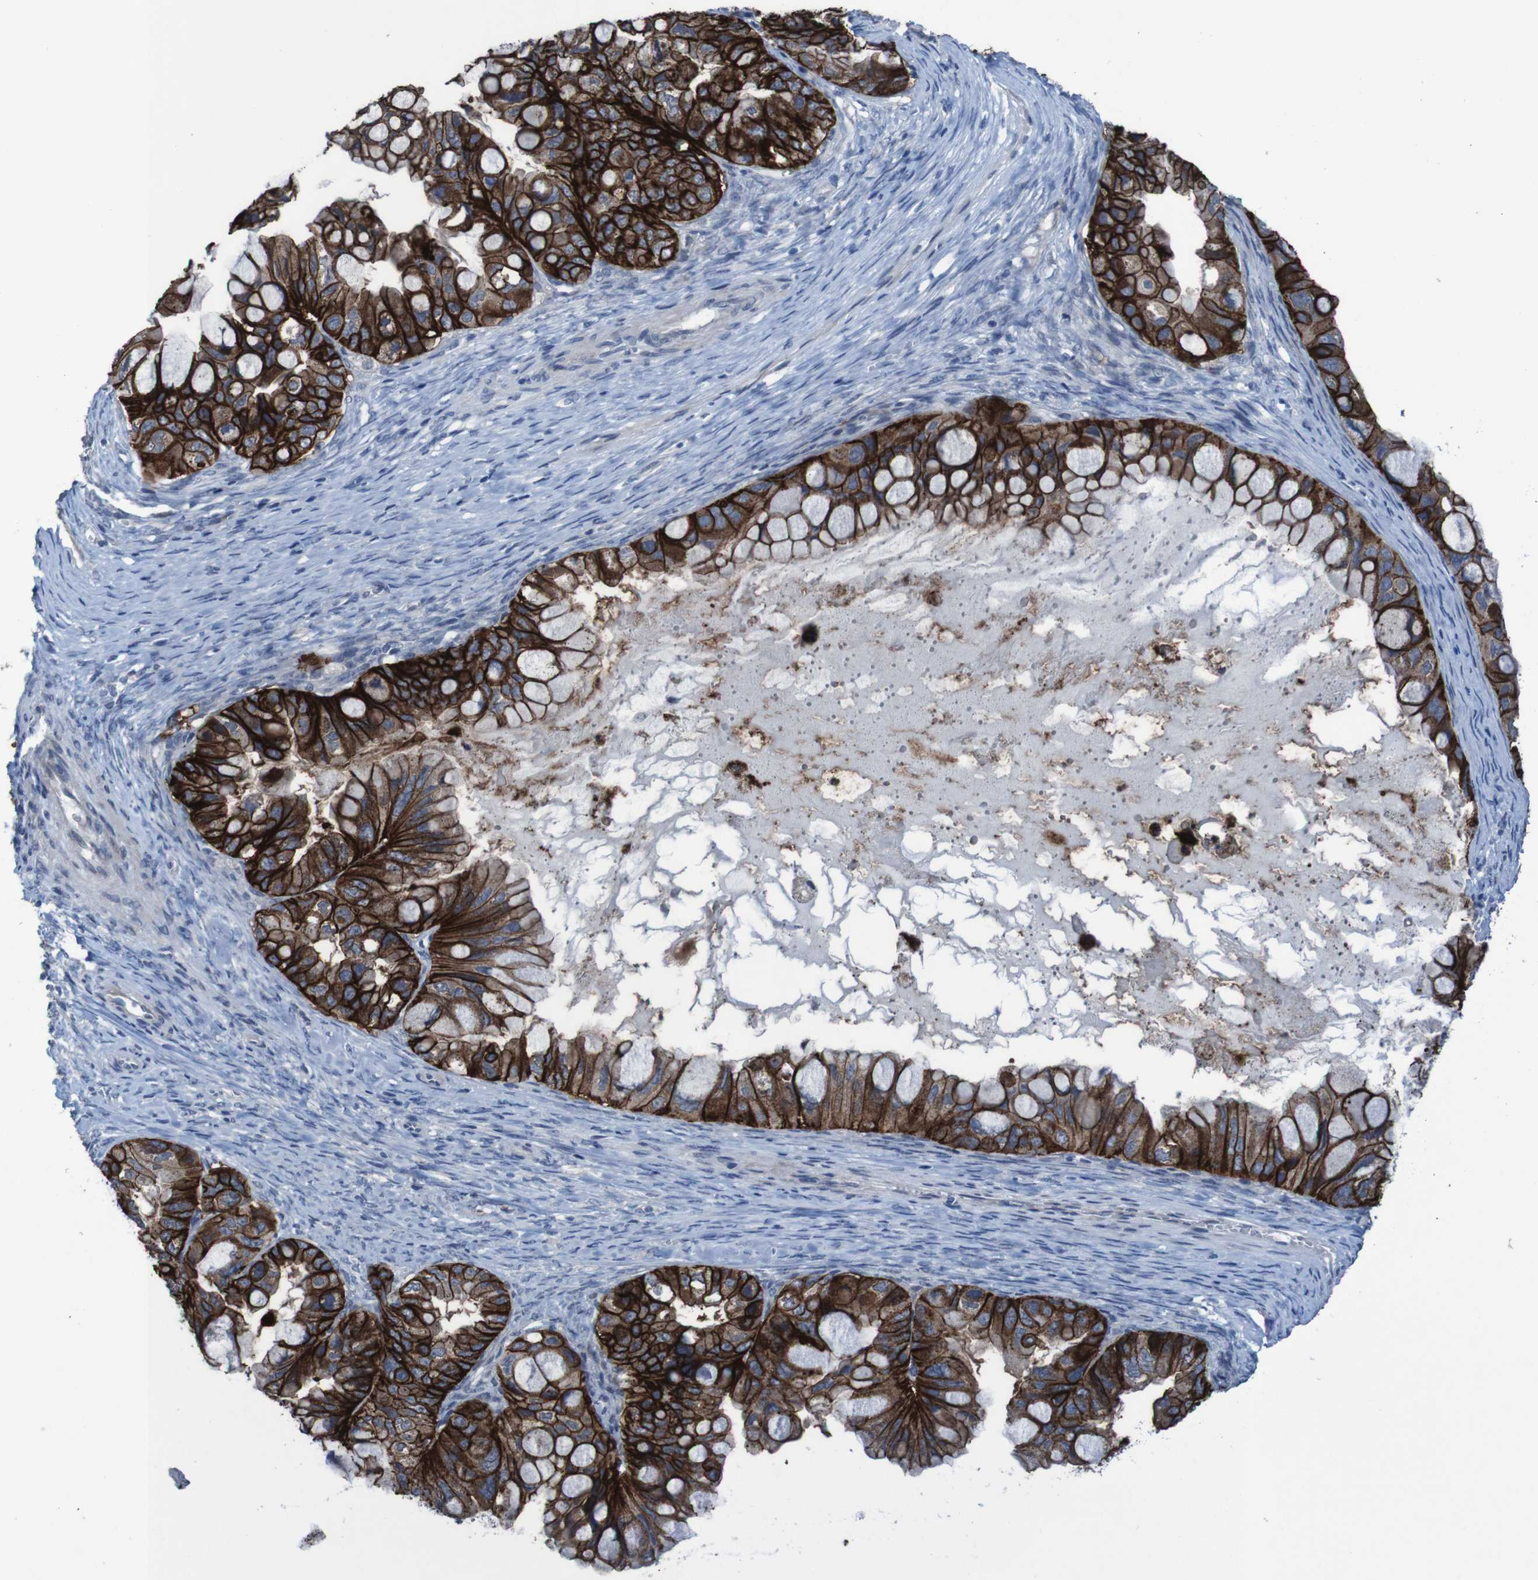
{"staining": {"intensity": "strong", "quantity": ">75%", "location": "cytoplasmic/membranous"}, "tissue": "ovarian cancer", "cell_type": "Tumor cells", "image_type": "cancer", "snomed": [{"axis": "morphology", "description": "Cystadenocarcinoma, mucinous, NOS"}, {"axis": "topography", "description": "Ovary"}], "caption": "Strong cytoplasmic/membranous positivity for a protein is seen in approximately >75% of tumor cells of ovarian cancer (mucinous cystadenocarcinoma) using immunohistochemistry (IHC).", "gene": "CLDN18", "patient": {"sex": "female", "age": 80}}